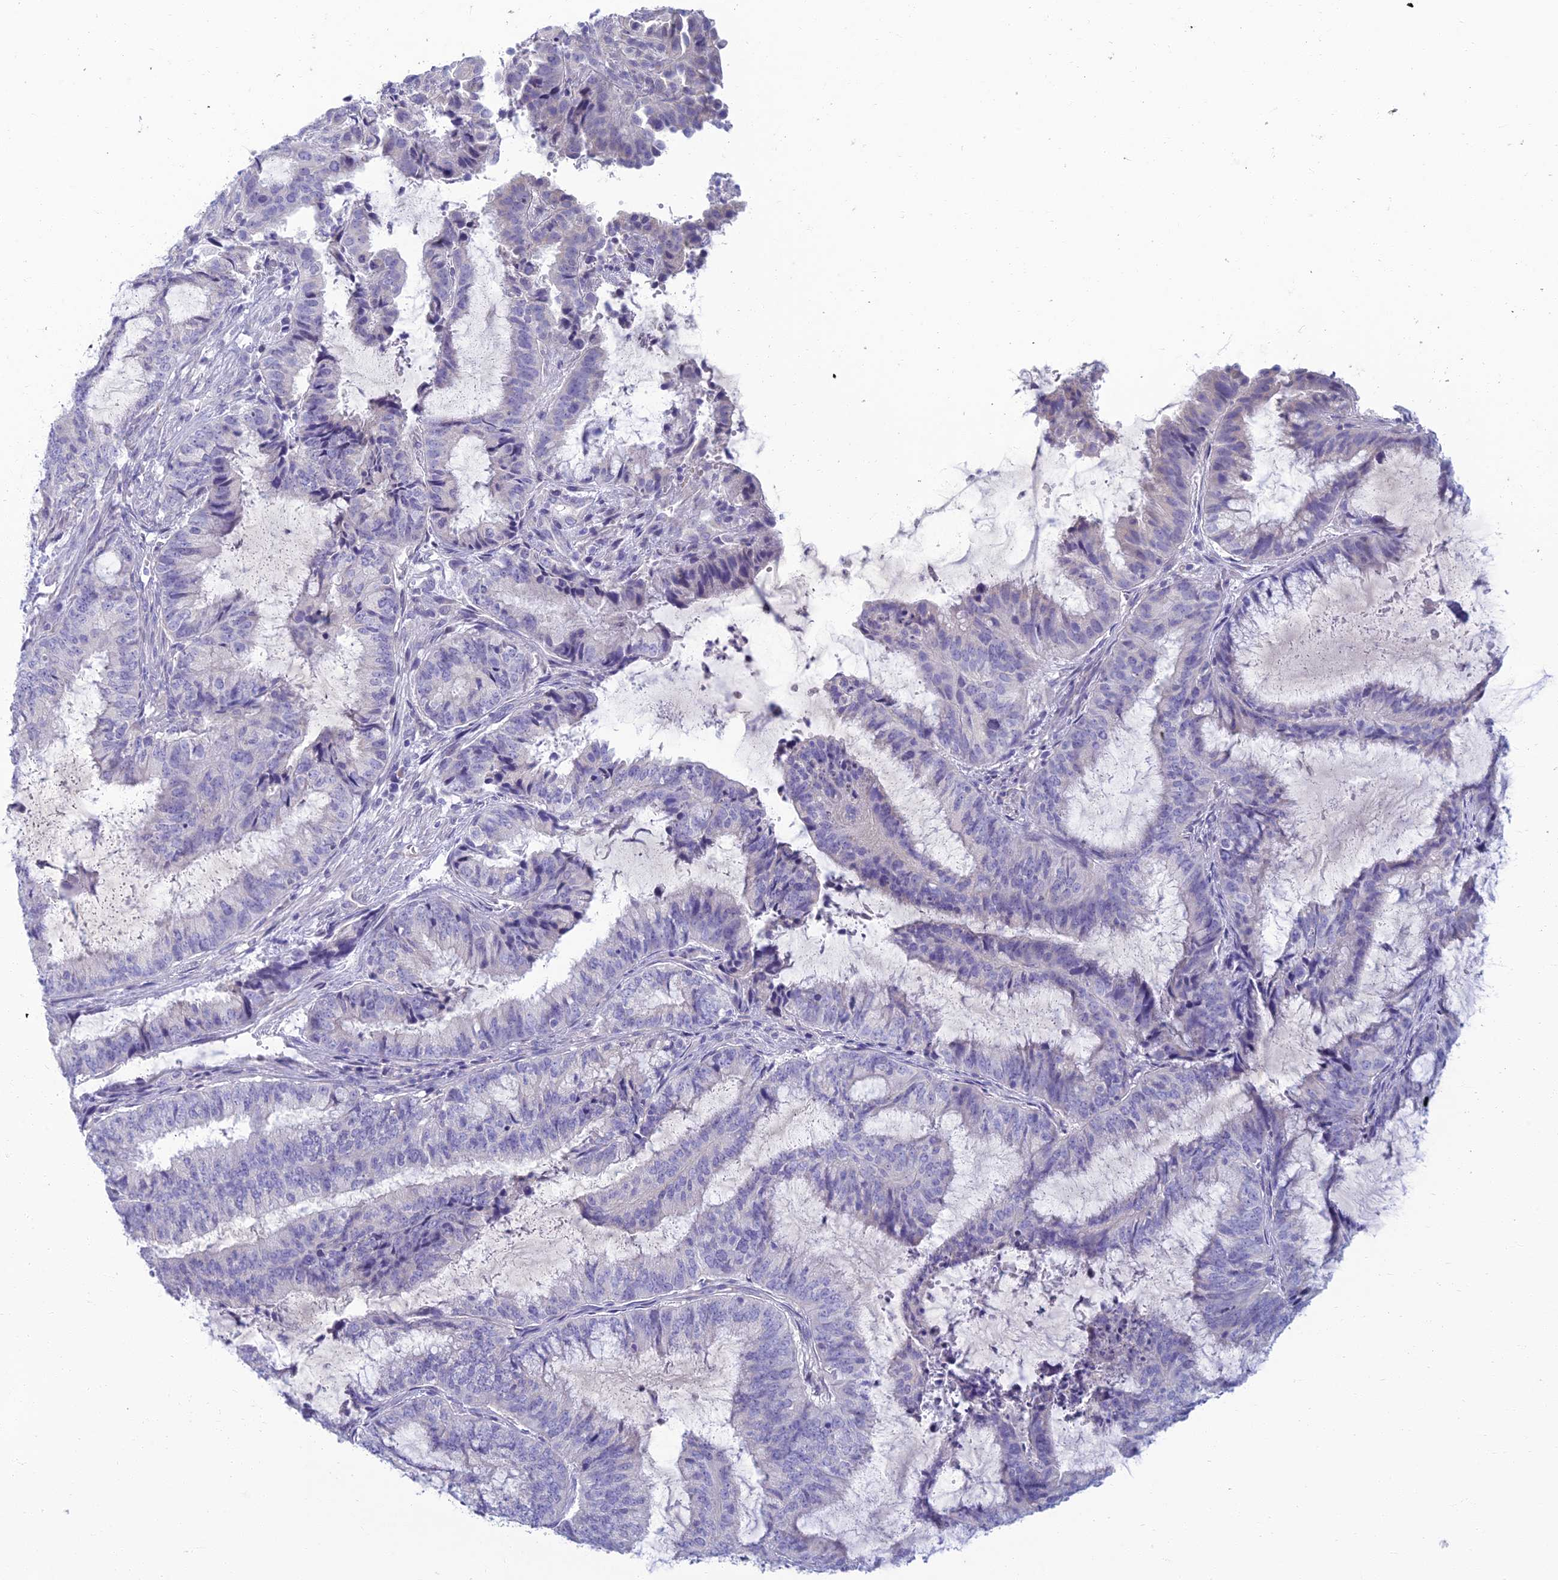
{"staining": {"intensity": "negative", "quantity": "none", "location": "none"}, "tissue": "endometrial cancer", "cell_type": "Tumor cells", "image_type": "cancer", "snomed": [{"axis": "morphology", "description": "Adenocarcinoma, NOS"}, {"axis": "topography", "description": "Endometrium"}], "caption": "Tumor cells are negative for protein expression in human adenocarcinoma (endometrial).", "gene": "SLC25A41", "patient": {"sex": "female", "age": 51}}